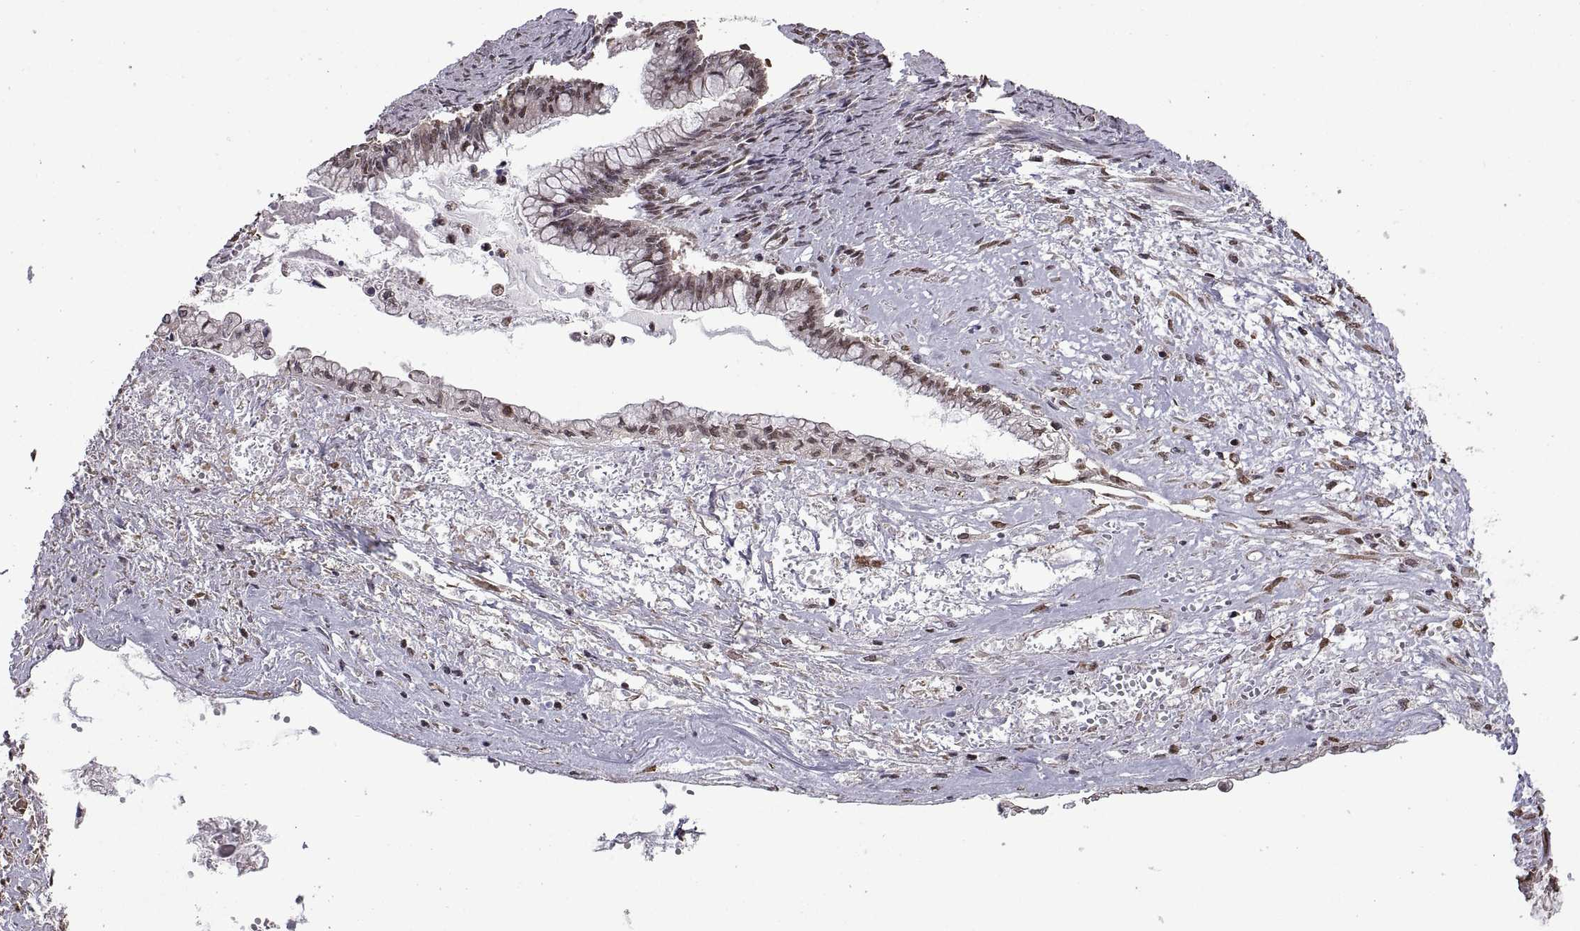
{"staining": {"intensity": "weak", "quantity": ">75%", "location": "nuclear"}, "tissue": "ovarian cancer", "cell_type": "Tumor cells", "image_type": "cancer", "snomed": [{"axis": "morphology", "description": "Cystadenocarcinoma, mucinous, NOS"}, {"axis": "topography", "description": "Ovary"}], "caption": "There is low levels of weak nuclear staining in tumor cells of ovarian mucinous cystadenocarcinoma, as demonstrated by immunohistochemical staining (brown color).", "gene": "ARRB1", "patient": {"sex": "female", "age": 67}}